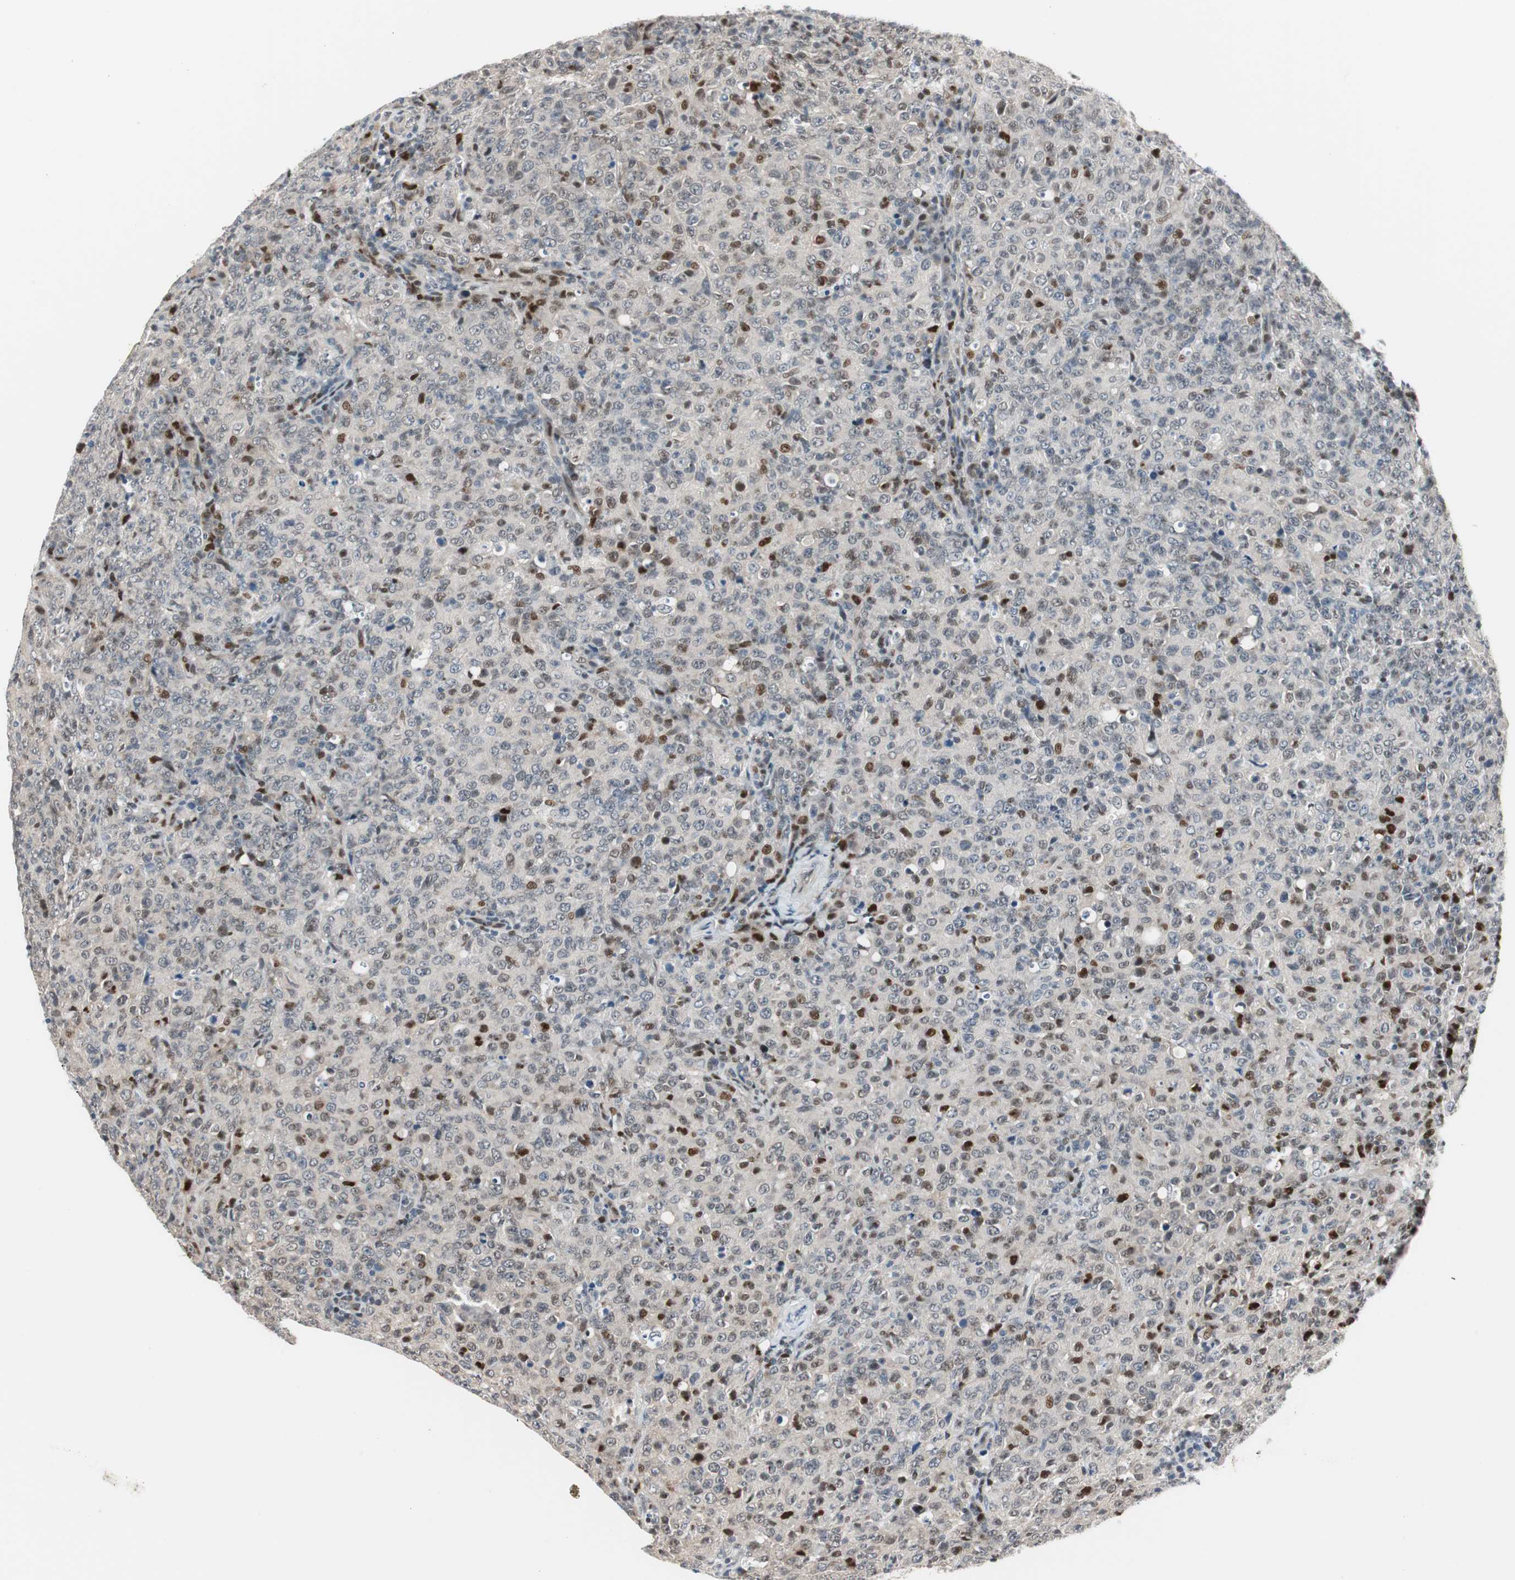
{"staining": {"intensity": "negative", "quantity": "none", "location": "none"}, "tissue": "lymphoma", "cell_type": "Tumor cells", "image_type": "cancer", "snomed": [{"axis": "morphology", "description": "Malignant lymphoma, non-Hodgkin's type, High grade"}, {"axis": "topography", "description": "Tonsil"}], "caption": "Photomicrograph shows no protein staining in tumor cells of high-grade malignant lymphoma, non-Hodgkin's type tissue.", "gene": "RAD1", "patient": {"sex": "female", "age": 36}}